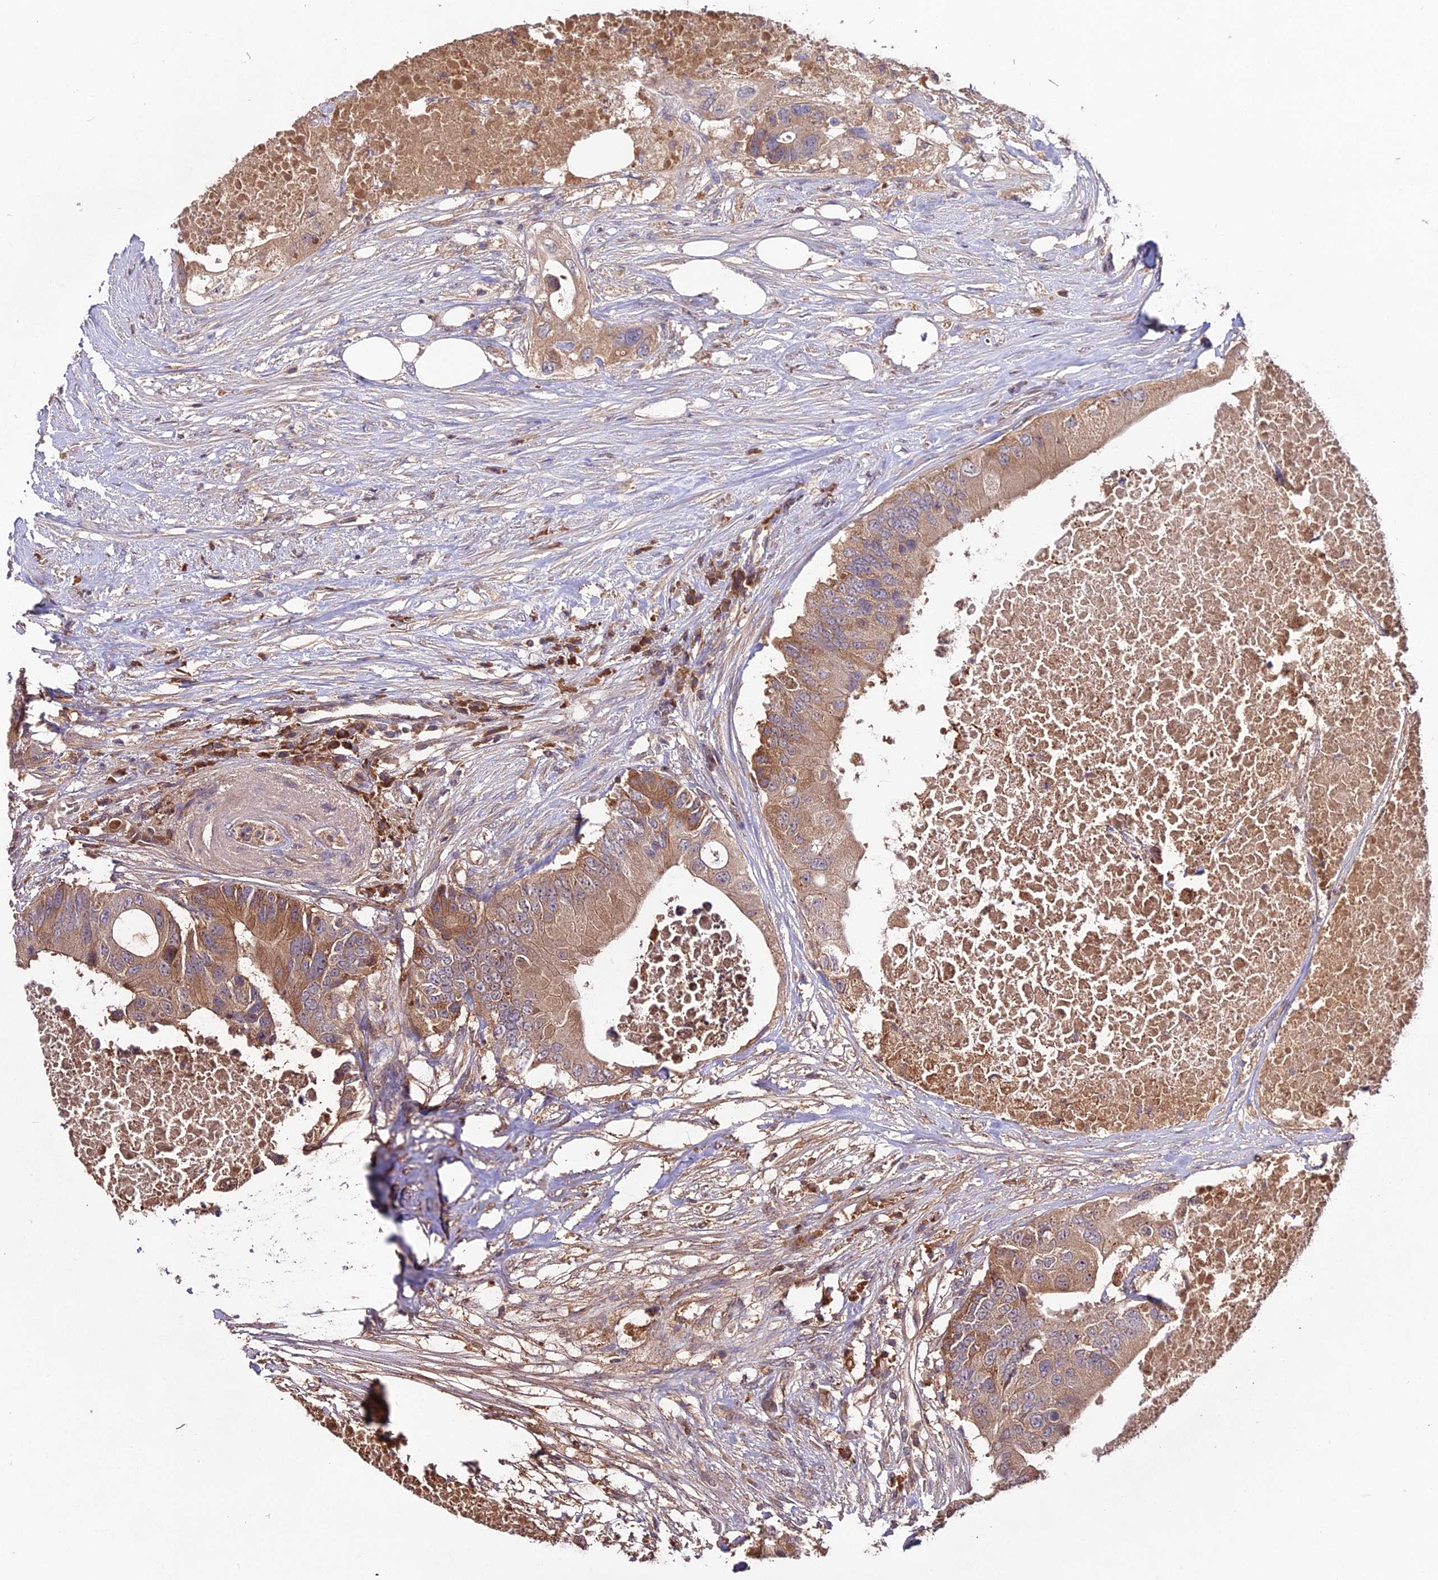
{"staining": {"intensity": "moderate", "quantity": ">75%", "location": "cytoplasmic/membranous"}, "tissue": "colorectal cancer", "cell_type": "Tumor cells", "image_type": "cancer", "snomed": [{"axis": "morphology", "description": "Adenocarcinoma, NOS"}, {"axis": "topography", "description": "Colon"}], "caption": "A photomicrograph of human colorectal cancer (adenocarcinoma) stained for a protein displays moderate cytoplasmic/membranous brown staining in tumor cells.", "gene": "KCTD16", "patient": {"sex": "male", "age": 71}}